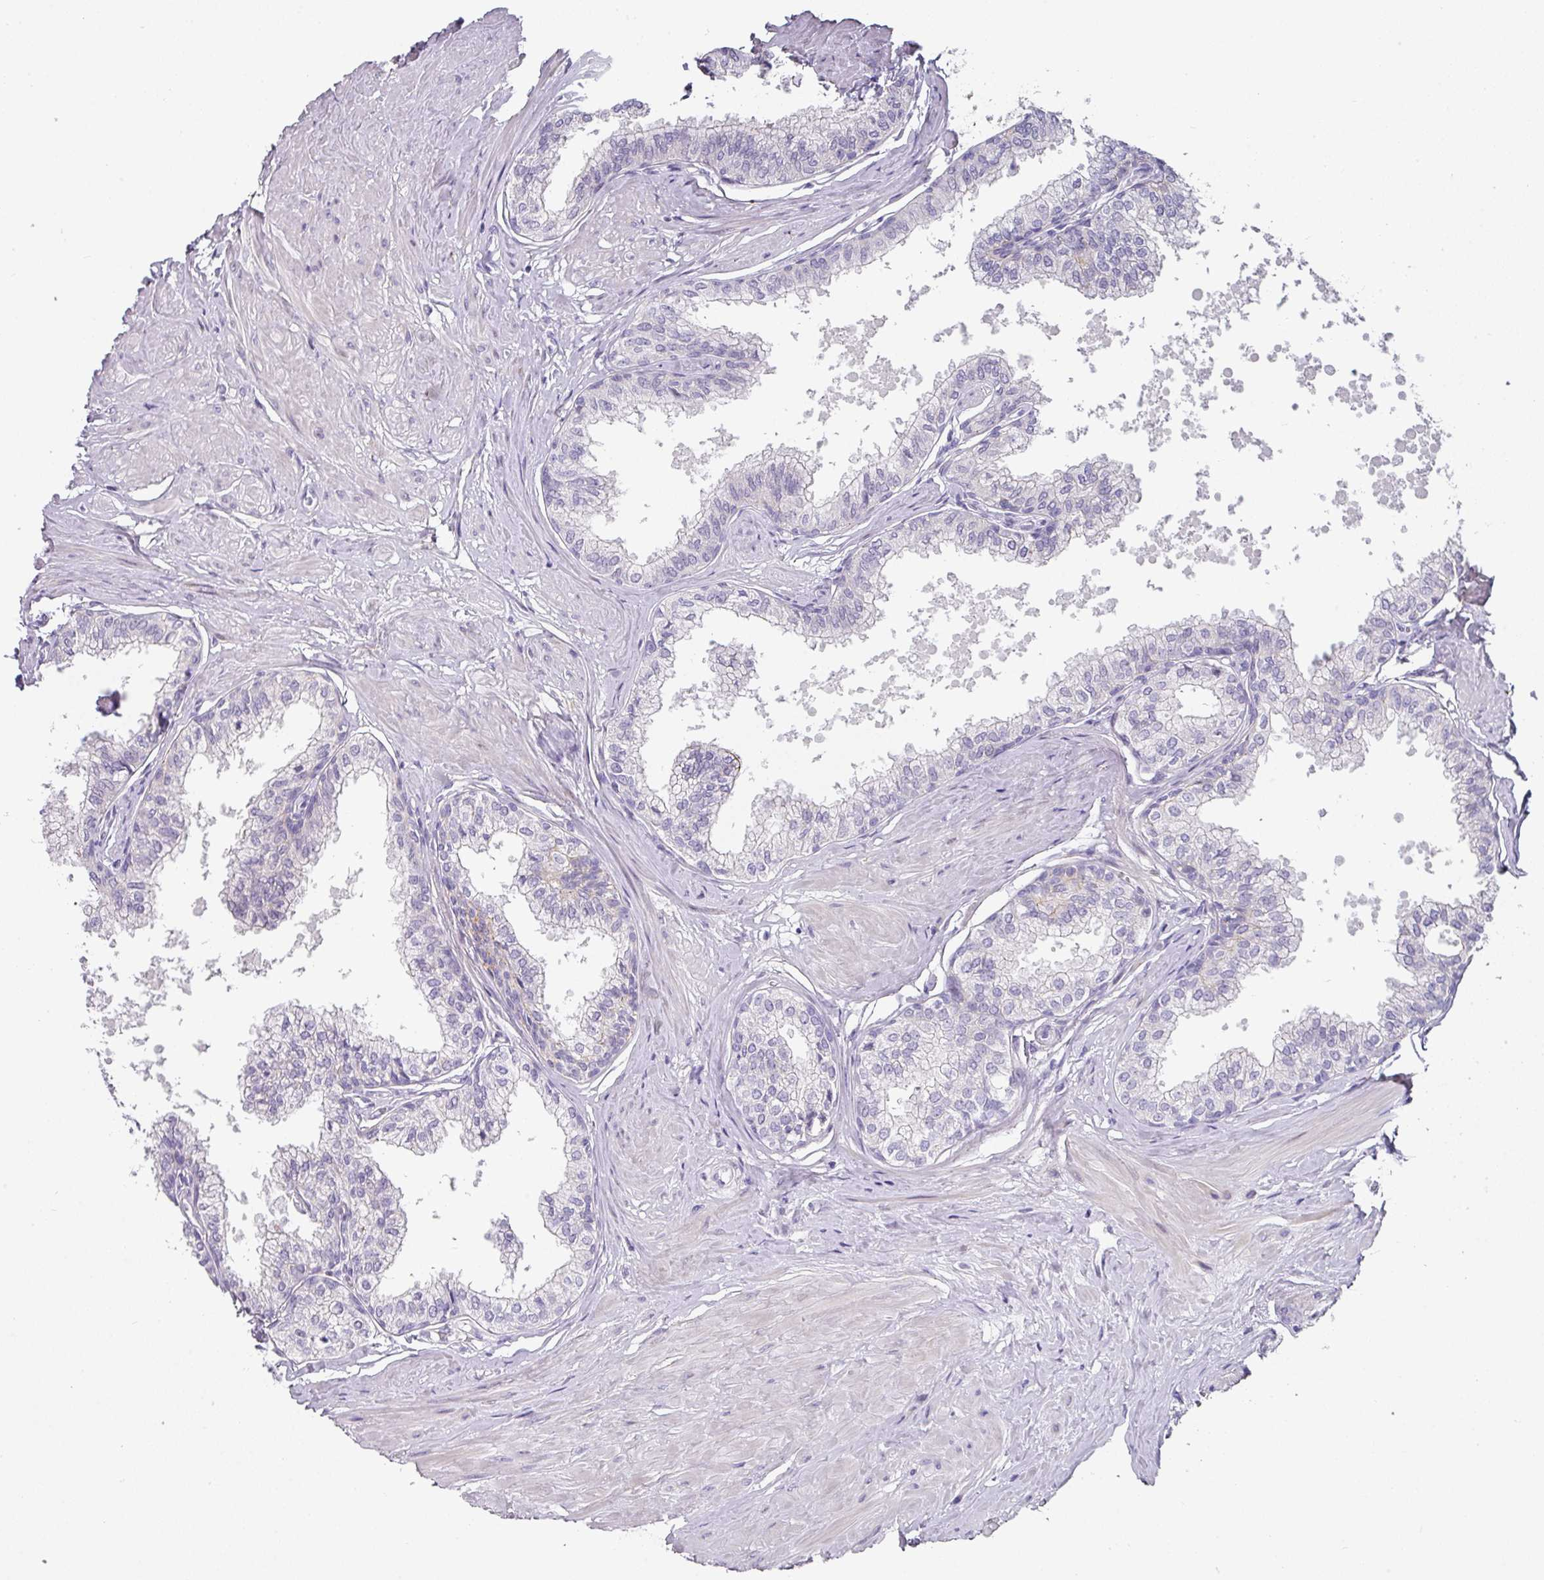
{"staining": {"intensity": "moderate", "quantity": "<25%", "location": "cytoplasmic/membranous"}, "tissue": "seminal vesicle", "cell_type": "Glandular cells", "image_type": "normal", "snomed": [{"axis": "morphology", "description": "Normal tissue, NOS"}, {"axis": "topography", "description": "Prostate"}, {"axis": "topography", "description": "Seminal veicle"}], "caption": "Unremarkable seminal vesicle demonstrates moderate cytoplasmic/membranous staining in approximately <25% of glandular cells, visualized by immunohistochemistry. (IHC, brightfield microscopy, high magnification).", "gene": "ANKRD29", "patient": {"sex": "male", "age": 60}}